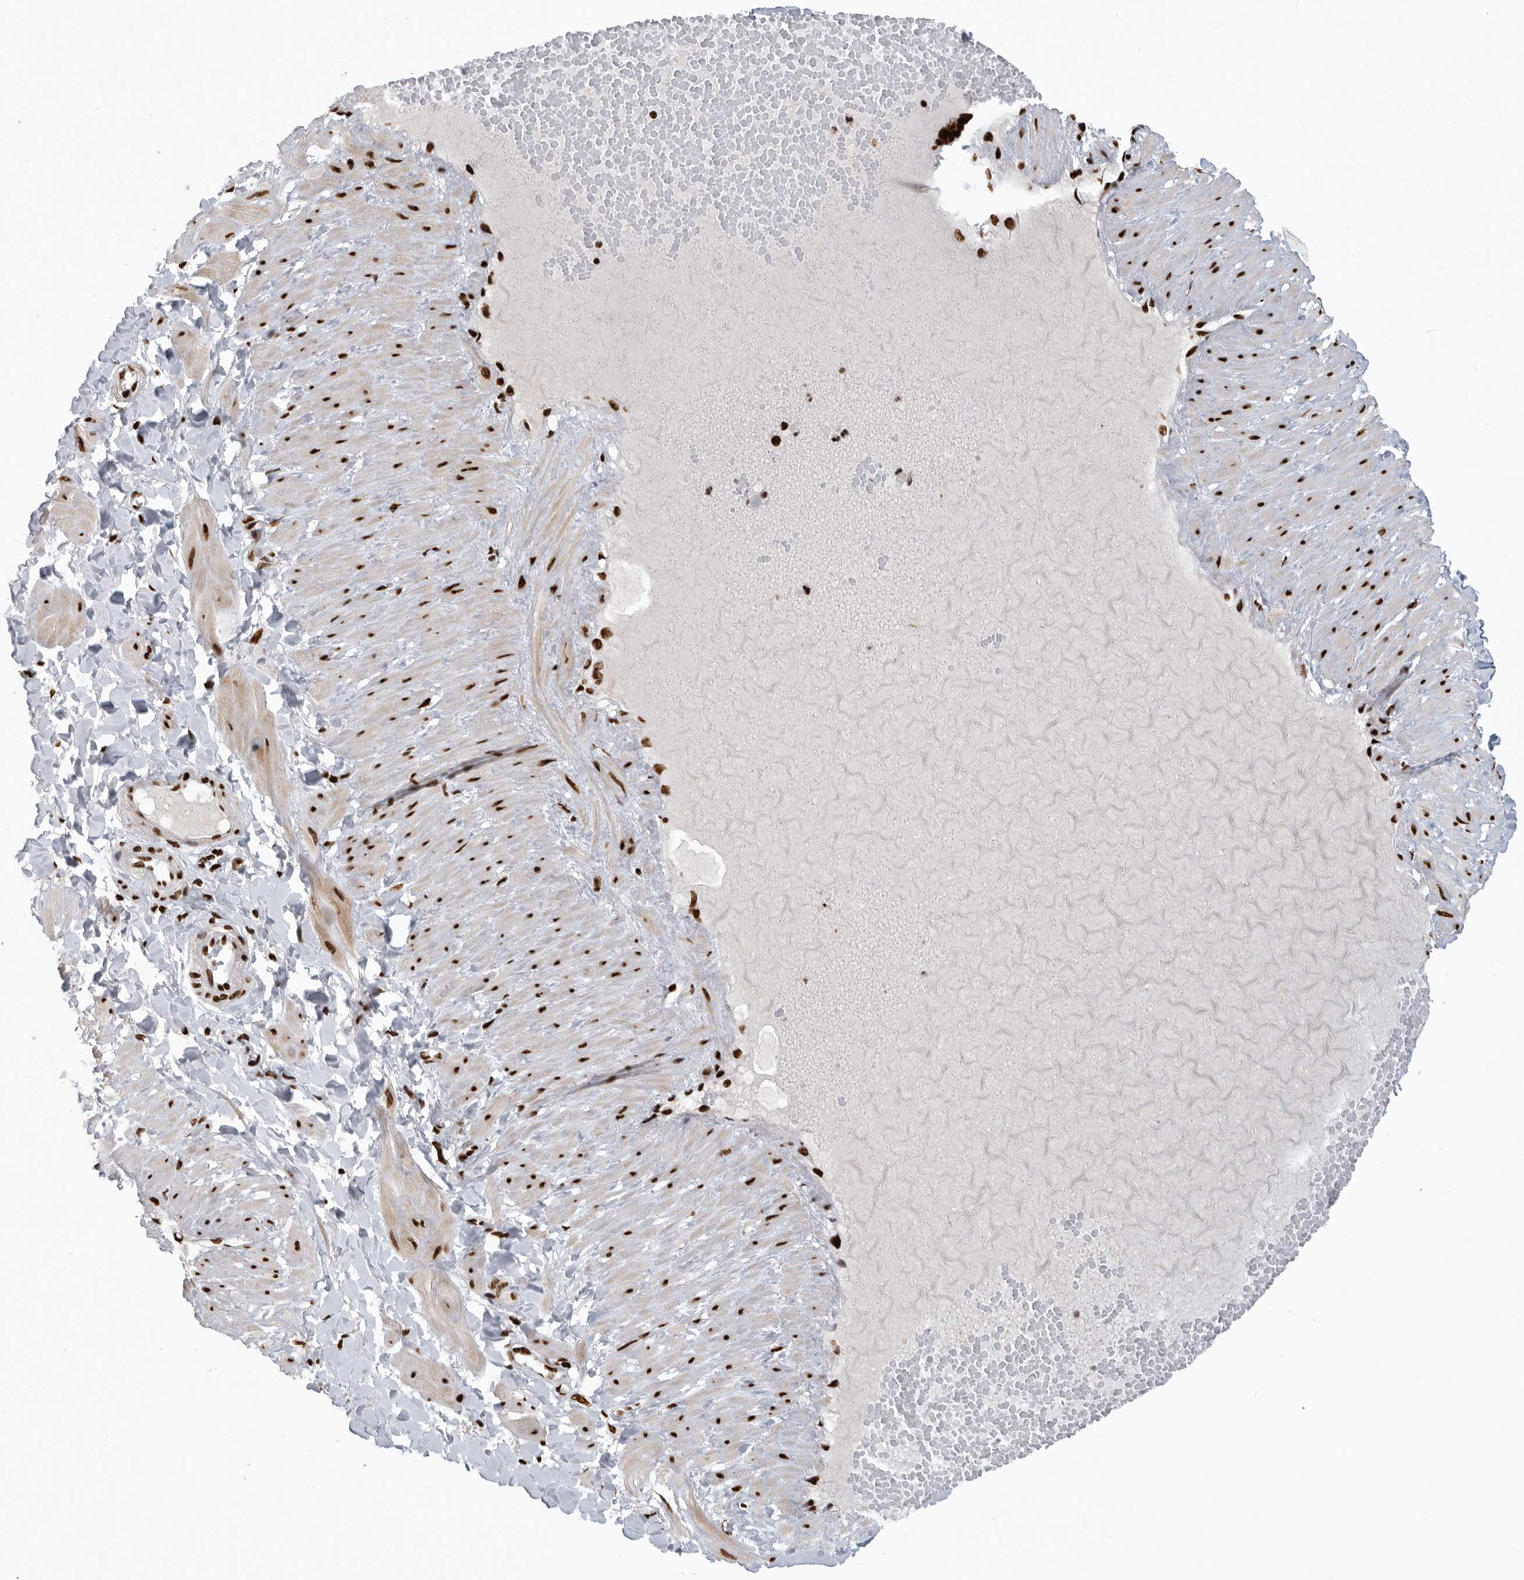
{"staining": {"intensity": "moderate", "quantity": ">75%", "location": "nuclear"}, "tissue": "soft tissue", "cell_type": "Fibroblasts", "image_type": "normal", "snomed": [{"axis": "morphology", "description": "Normal tissue, NOS"}, {"axis": "topography", "description": "Adipose tissue"}, {"axis": "topography", "description": "Vascular tissue"}, {"axis": "topography", "description": "Peripheral nerve tissue"}], "caption": "Moderate nuclear expression for a protein is seen in approximately >75% of fibroblasts of benign soft tissue using immunohistochemistry.", "gene": "BCLAF1", "patient": {"sex": "male", "age": 25}}